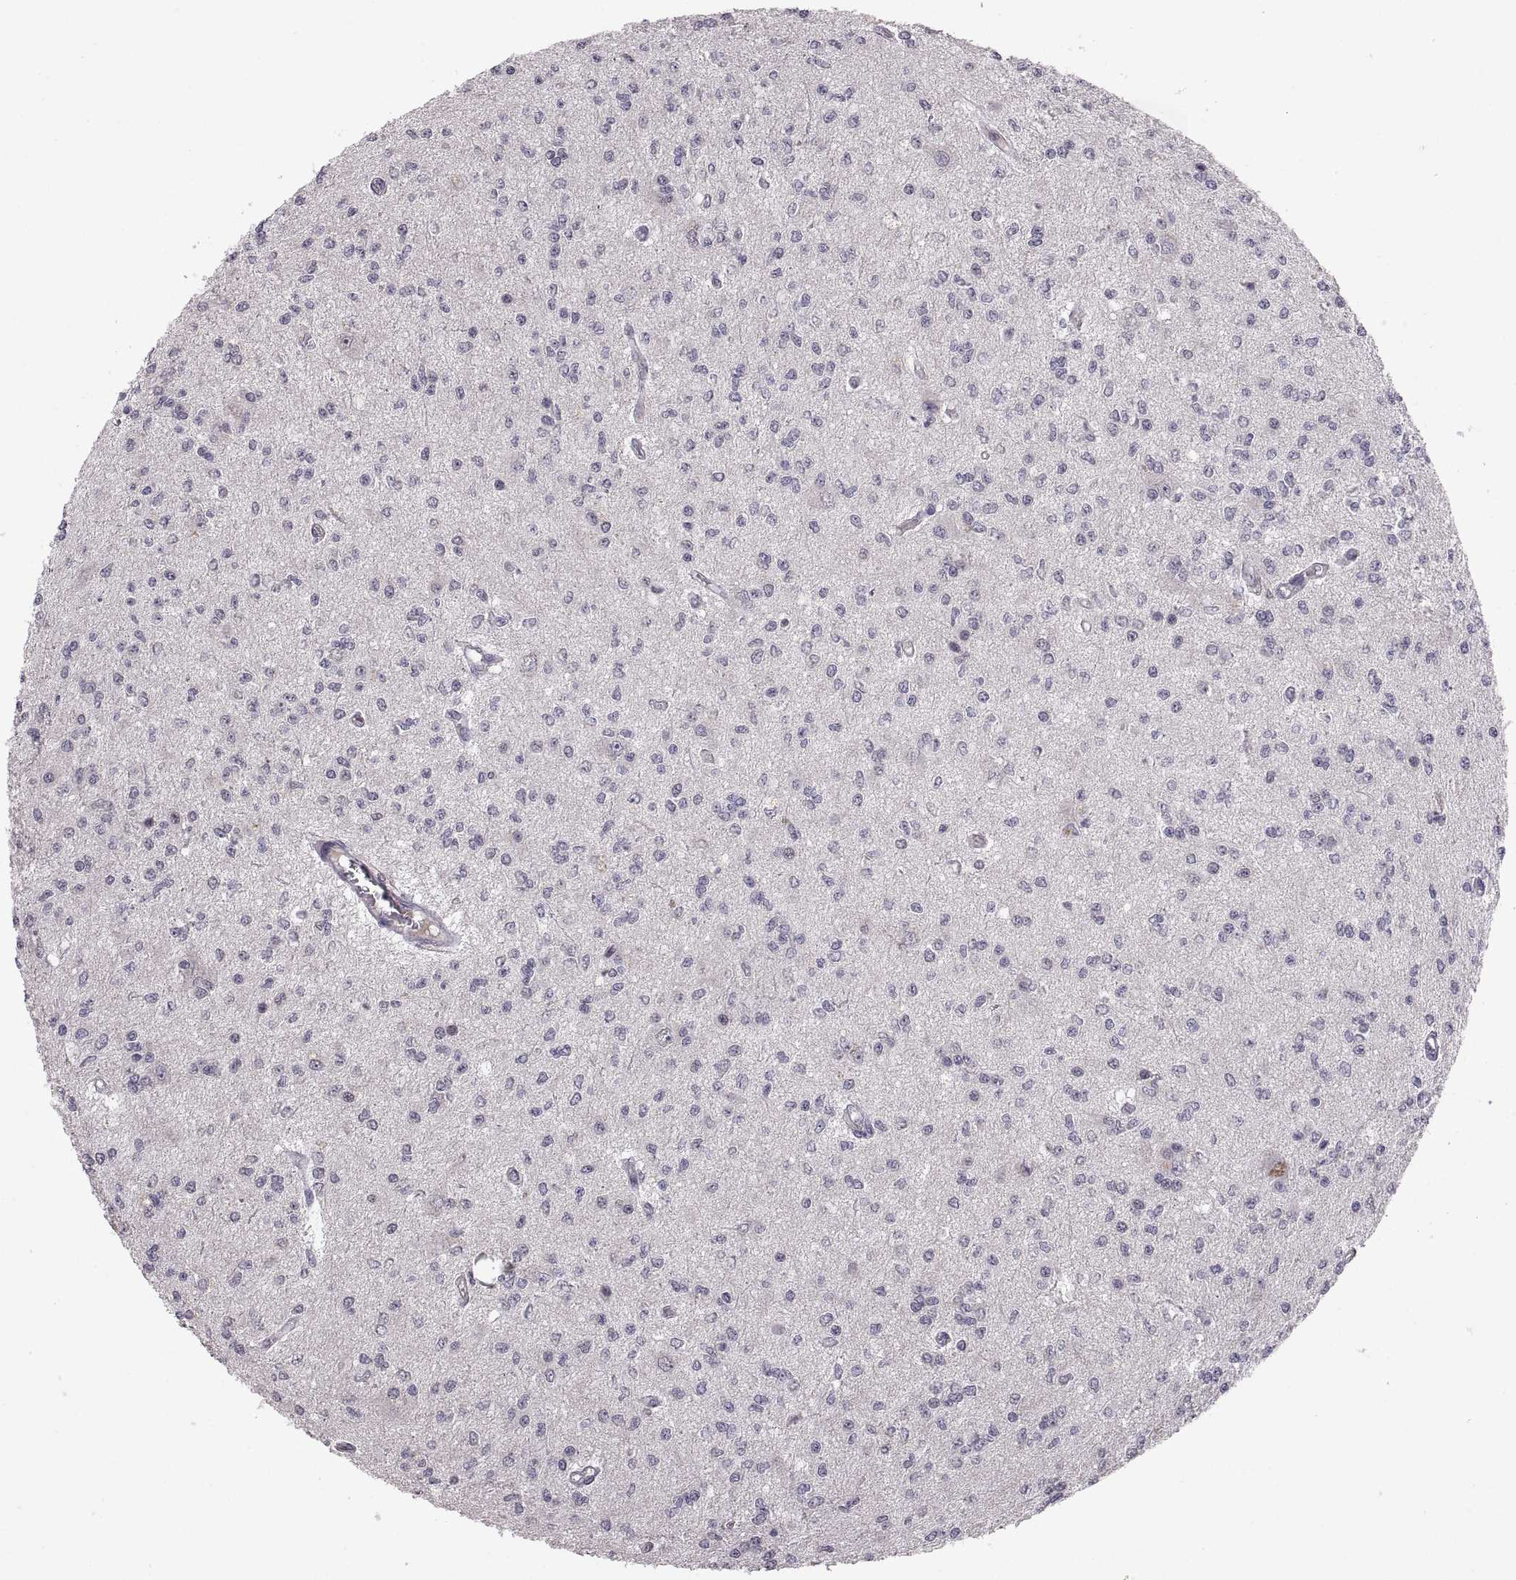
{"staining": {"intensity": "negative", "quantity": "none", "location": "none"}, "tissue": "glioma", "cell_type": "Tumor cells", "image_type": "cancer", "snomed": [{"axis": "morphology", "description": "Glioma, malignant, Low grade"}, {"axis": "topography", "description": "Brain"}], "caption": "Tumor cells are negative for brown protein staining in glioma. (DAB IHC, high magnification).", "gene": "PAX2", "patient": {"sex": "male", "age": 67}}